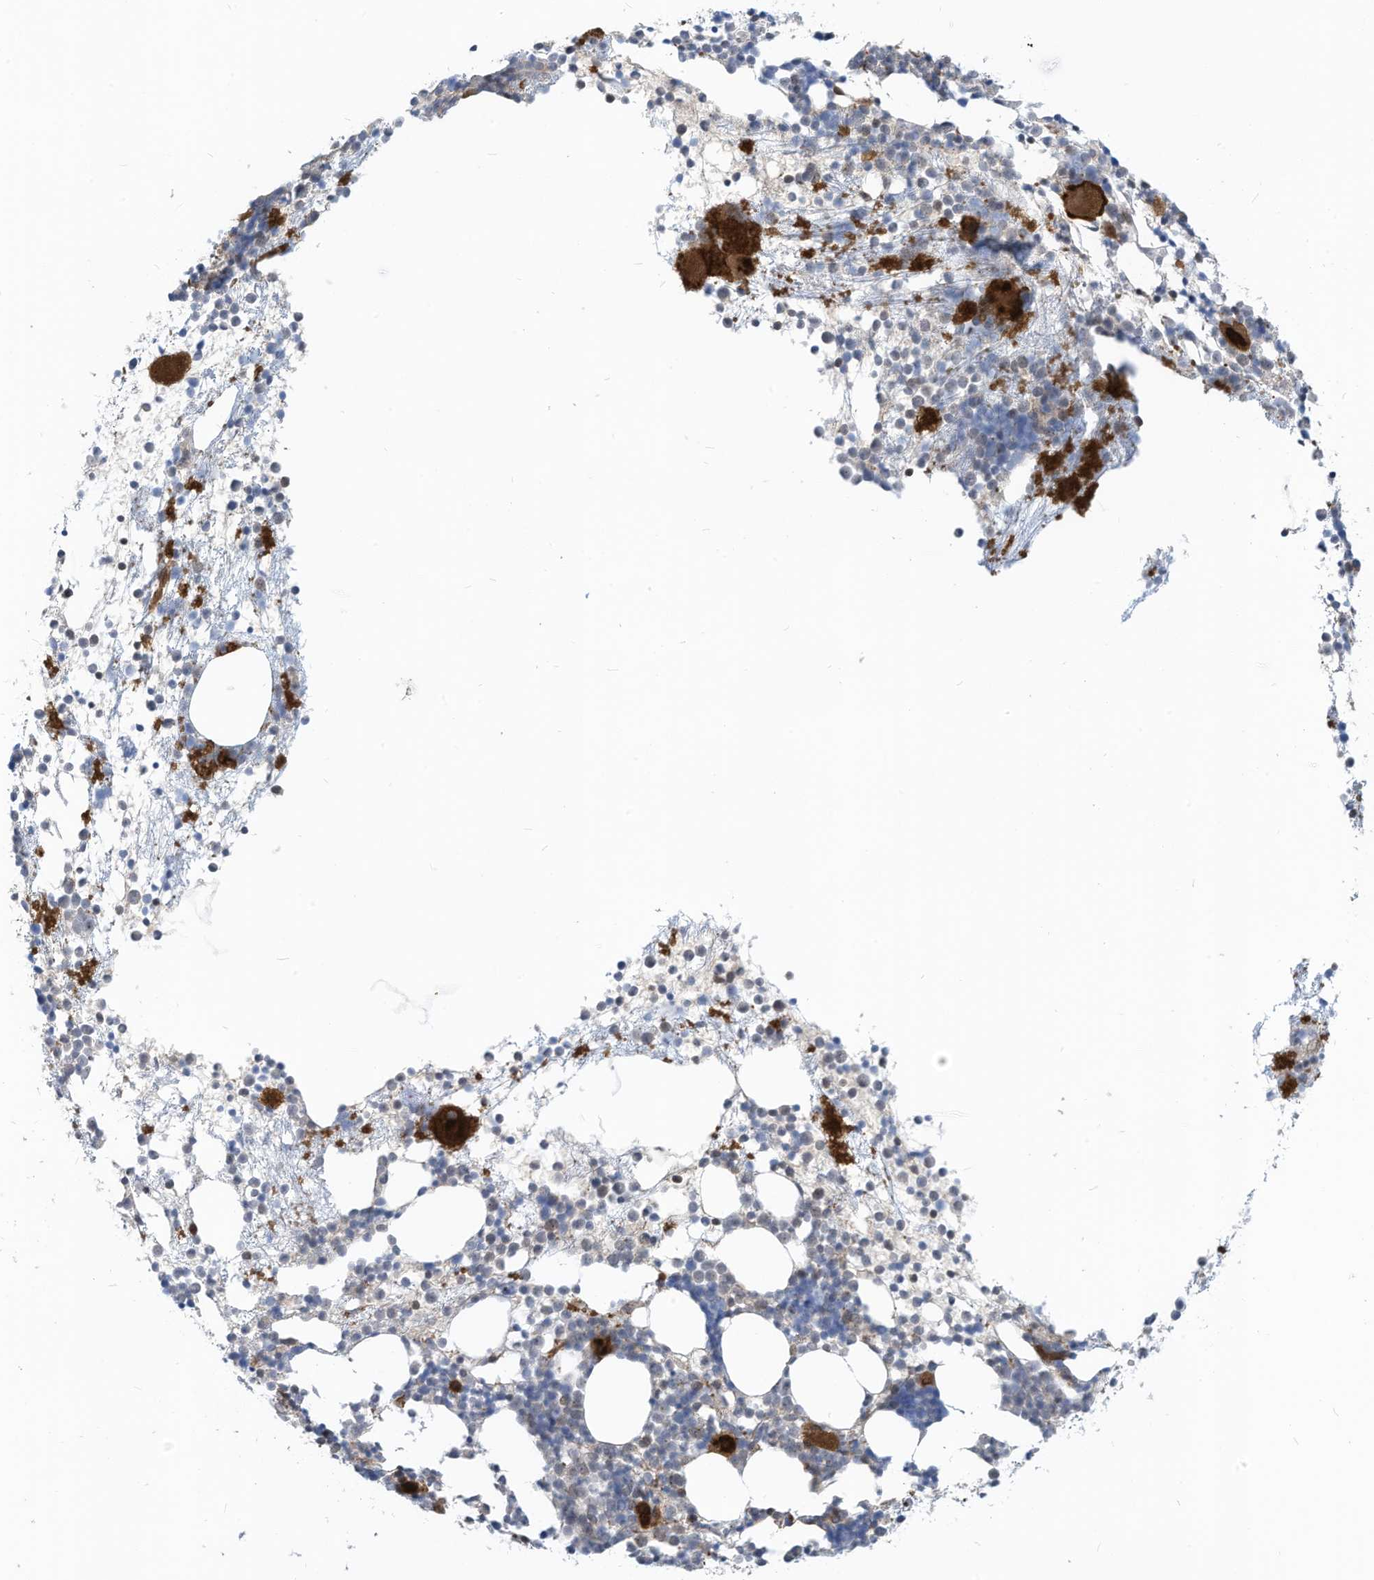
{"staining": {"intensity": "strong", "quantity": "<25%", "location": "cytoplasmic/membranous"}, "tissue": "bone marrow", "cell_type": "Hematopoietic cells", "image_type": "normal", "snomed": [{"axis": "morphology", "description": "Normal tissue, NOS"}, {"axis": "topography", "description": "Bone marrow"}], "caption": "Hematopoietic cells show strong cytoplasmic/membranous staining in approximately <25% of cells in unremarkable bone marrow. The protein is shown in brown color, while the nuclei are stained blue.", "gene": "GPATCH3", "patient": {"sex": "female", "age": 57}}